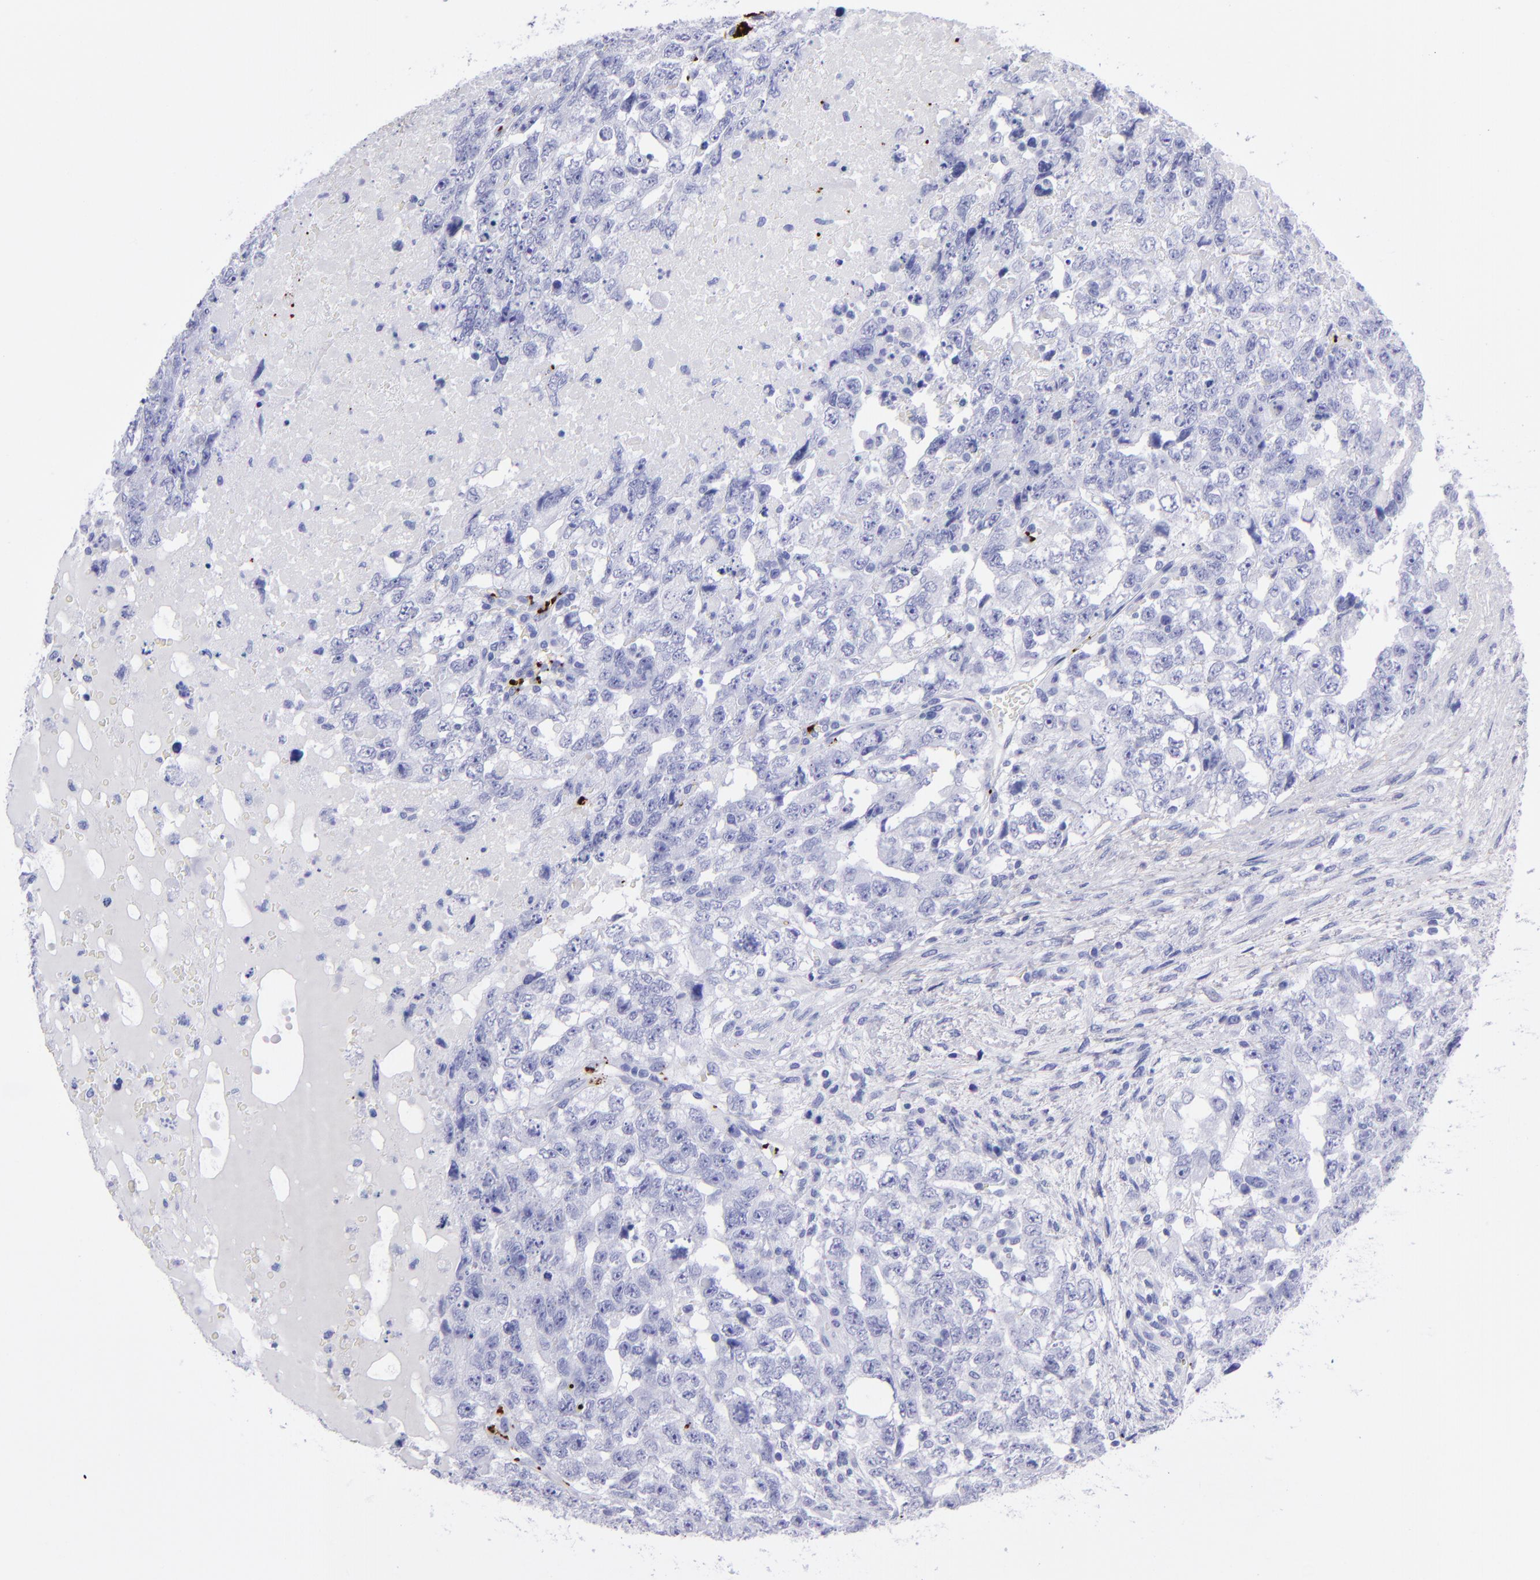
{"staining": {"intensity": "negative", "quantity": "none", "location": "none"}, "tissue": "testis cancer", "cell_type": "Tumor cells", "image_type": "cancer", "snomed": [{"axis": "morphology", "description": "Carcinoma, Embryonal, NOS"}, {"axis": "topography", "description": "Testis"}], "caption": "High magnification brightfield microscopy of embryonal carcinoma (testis) stained with DAB (3,3'-diaminobenzidine) (brown) and counterstained with hematoxylin (blue): tumor cells show no significant staining.", "gene": "EFCAB13", "patient": {"sex": "male", "age": 36}}